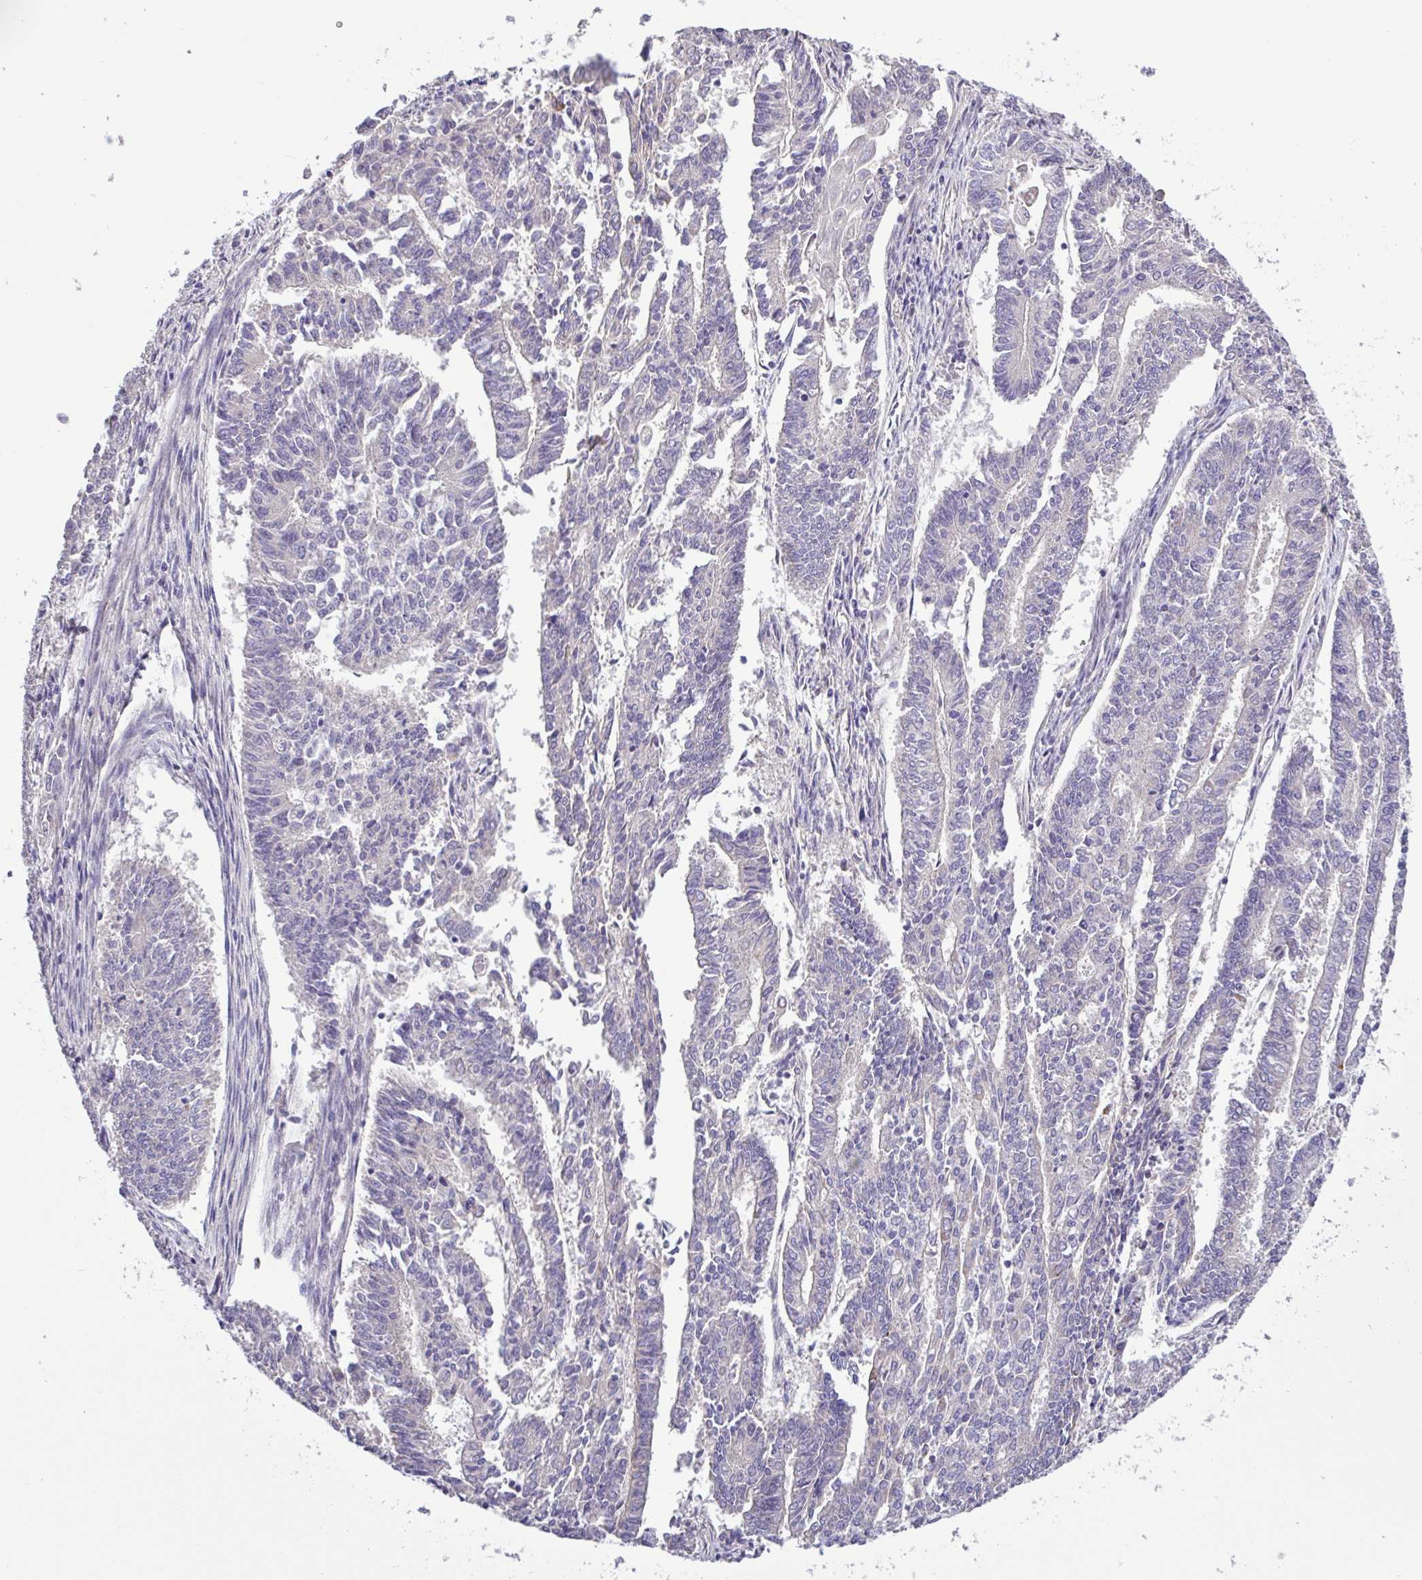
{"staining": {"intensity": "negative", "quantity": "none", "location": "none"}, "tissue": "endometrial cancer", "cell_type": "Tumor cells", "image_type": "cancer", "snomed": [{"axis": "morphology", "description": "Adenocarcinoma, NOS"}, {"axis": "topography", "description": "Endometrium"}], "caption": "Immunohistochemistry (IHC) of human endometrial cancer reveals no staining in tumor cells.", "gene": "SFTPB", "patient": {"sex": "female", "age": 59}}